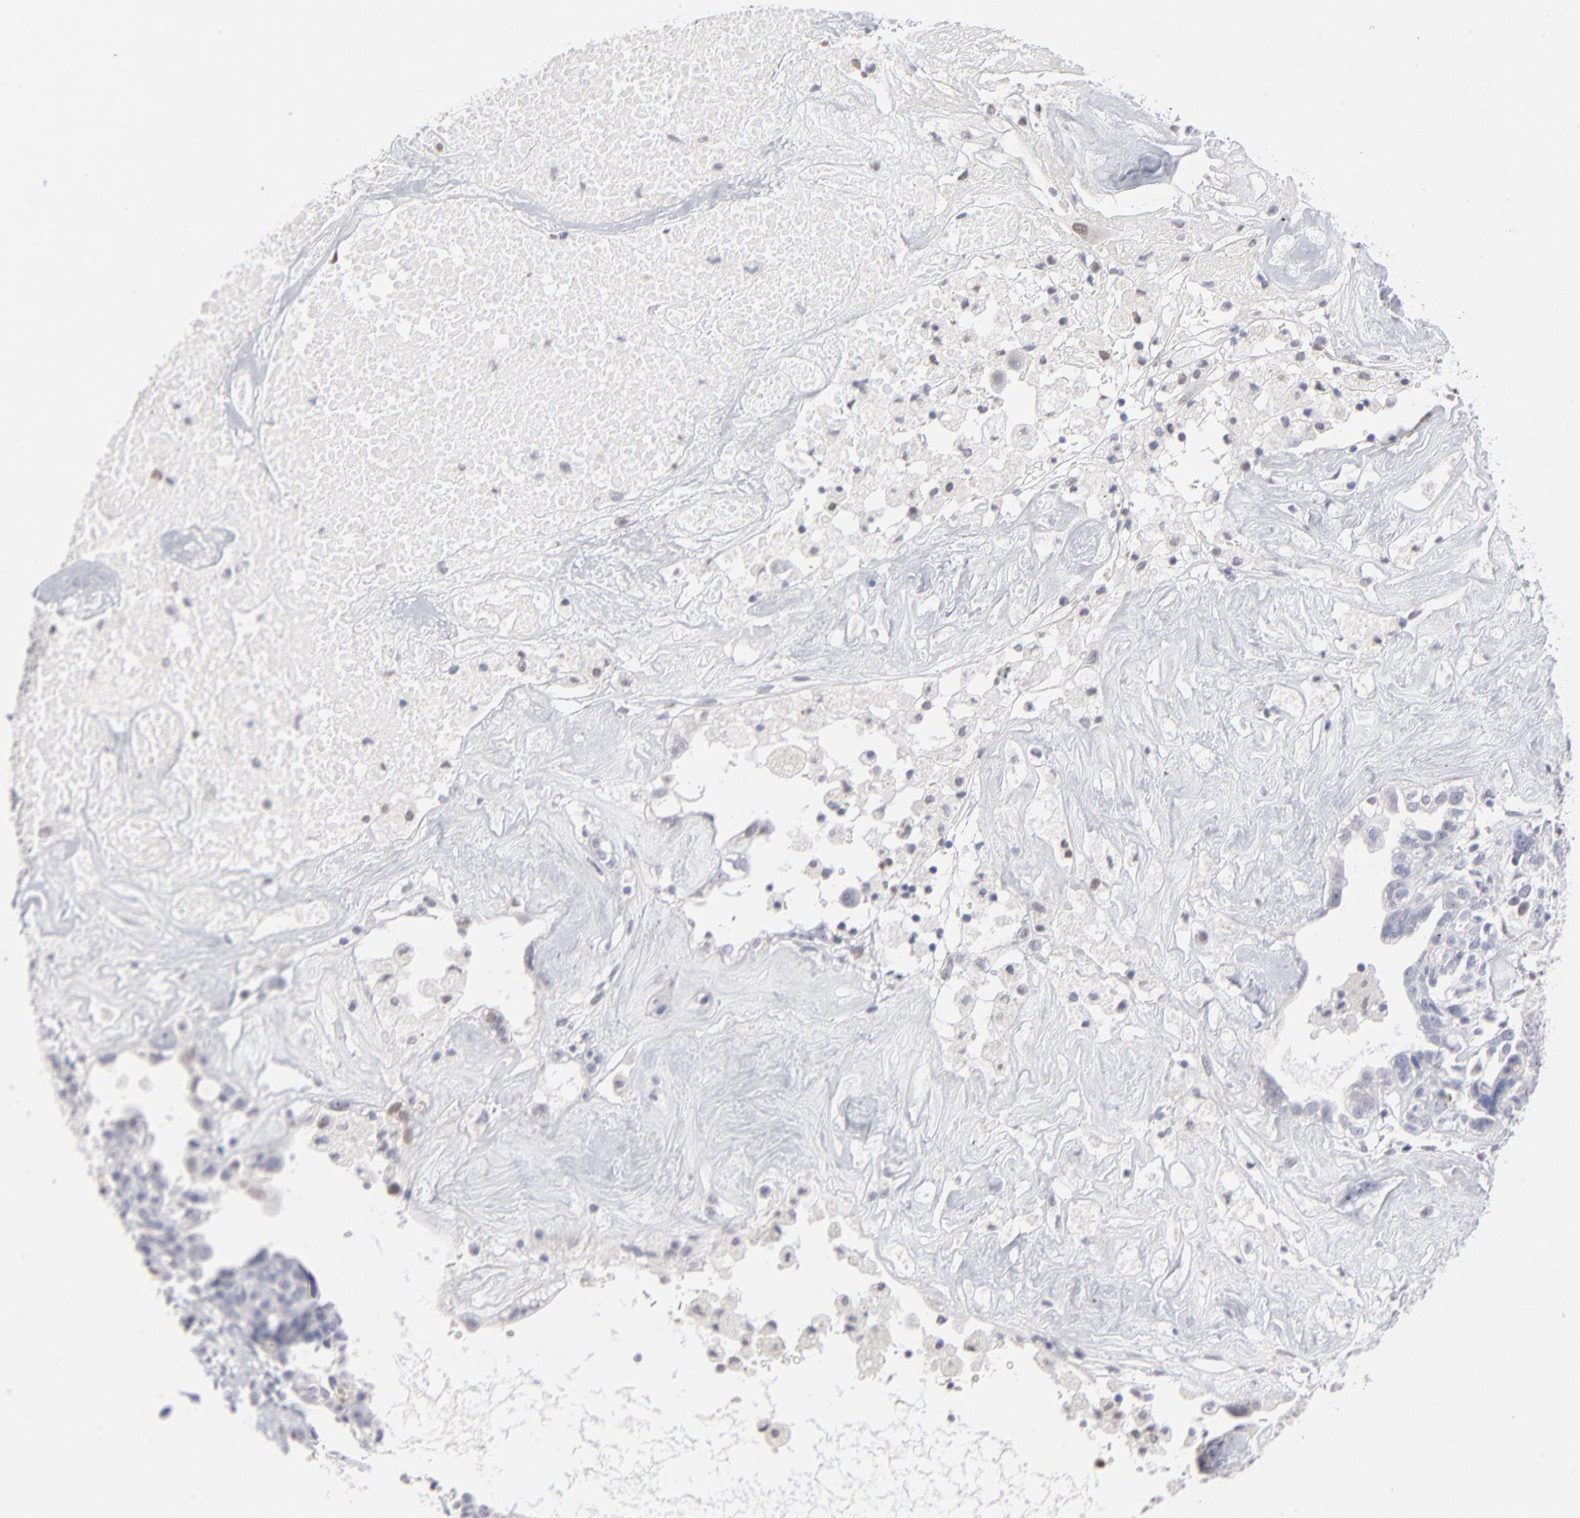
{"staining": {"intensity": "negative", "quantity": "none", "location": "none"}, "tissue": "ovarian cancer", "cell_type": "Tumor cells", "image_type": "cancer", "snomed": [{"axis": "morphology", "description": "Cystadenocarcinoma, serous, NOS"}, {"axis": "topography", "description": "Ovary"}], "caption": "IHC histopathology image of human ovarian serous cystadenocarcinoma stained for a protein (brown), which displays no positivity in tumor cells.", "gene": "RBM3", "patient": {"sex": "female", "age": 66}}